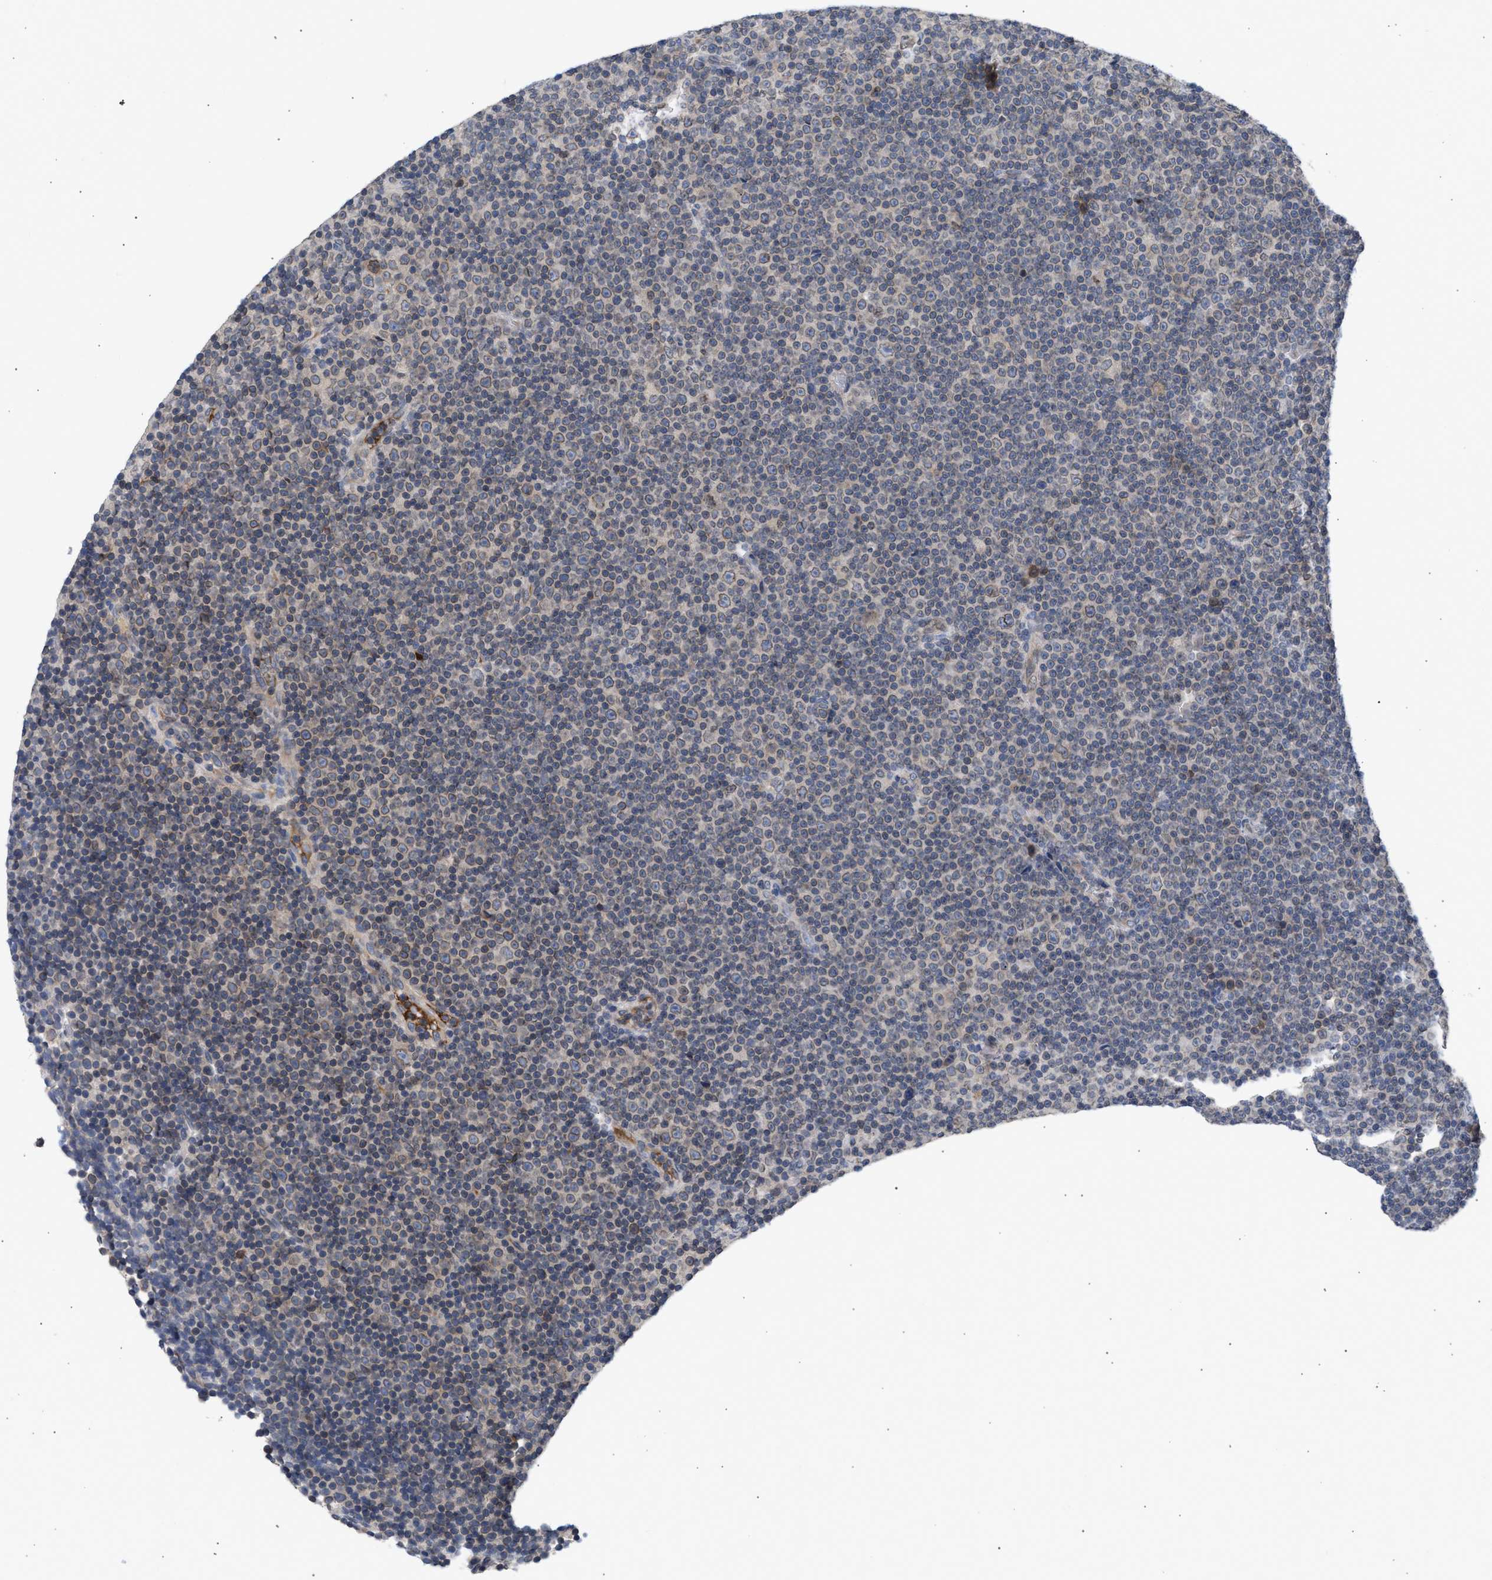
{"staining": {"intensity": "weak", "quantity": "<25%", "location": "cytoplasmic/membranous,nuclear"}, "tissue": "lymphoma", "cell_type": "Tumor cells", "image_type": "cancer", "snomed": [{"axis": "morphology", "description": "Malignant lymphoma, non-Hodgkin's type, Low grade"}, {"axis": "topography", "description": "Lymph node"}], "caption": "The micrograph demonstrates no staining of tumor cells in lymphoma.", "gene": "NUP62", "patient": {"sex": "female", "age": 67}}